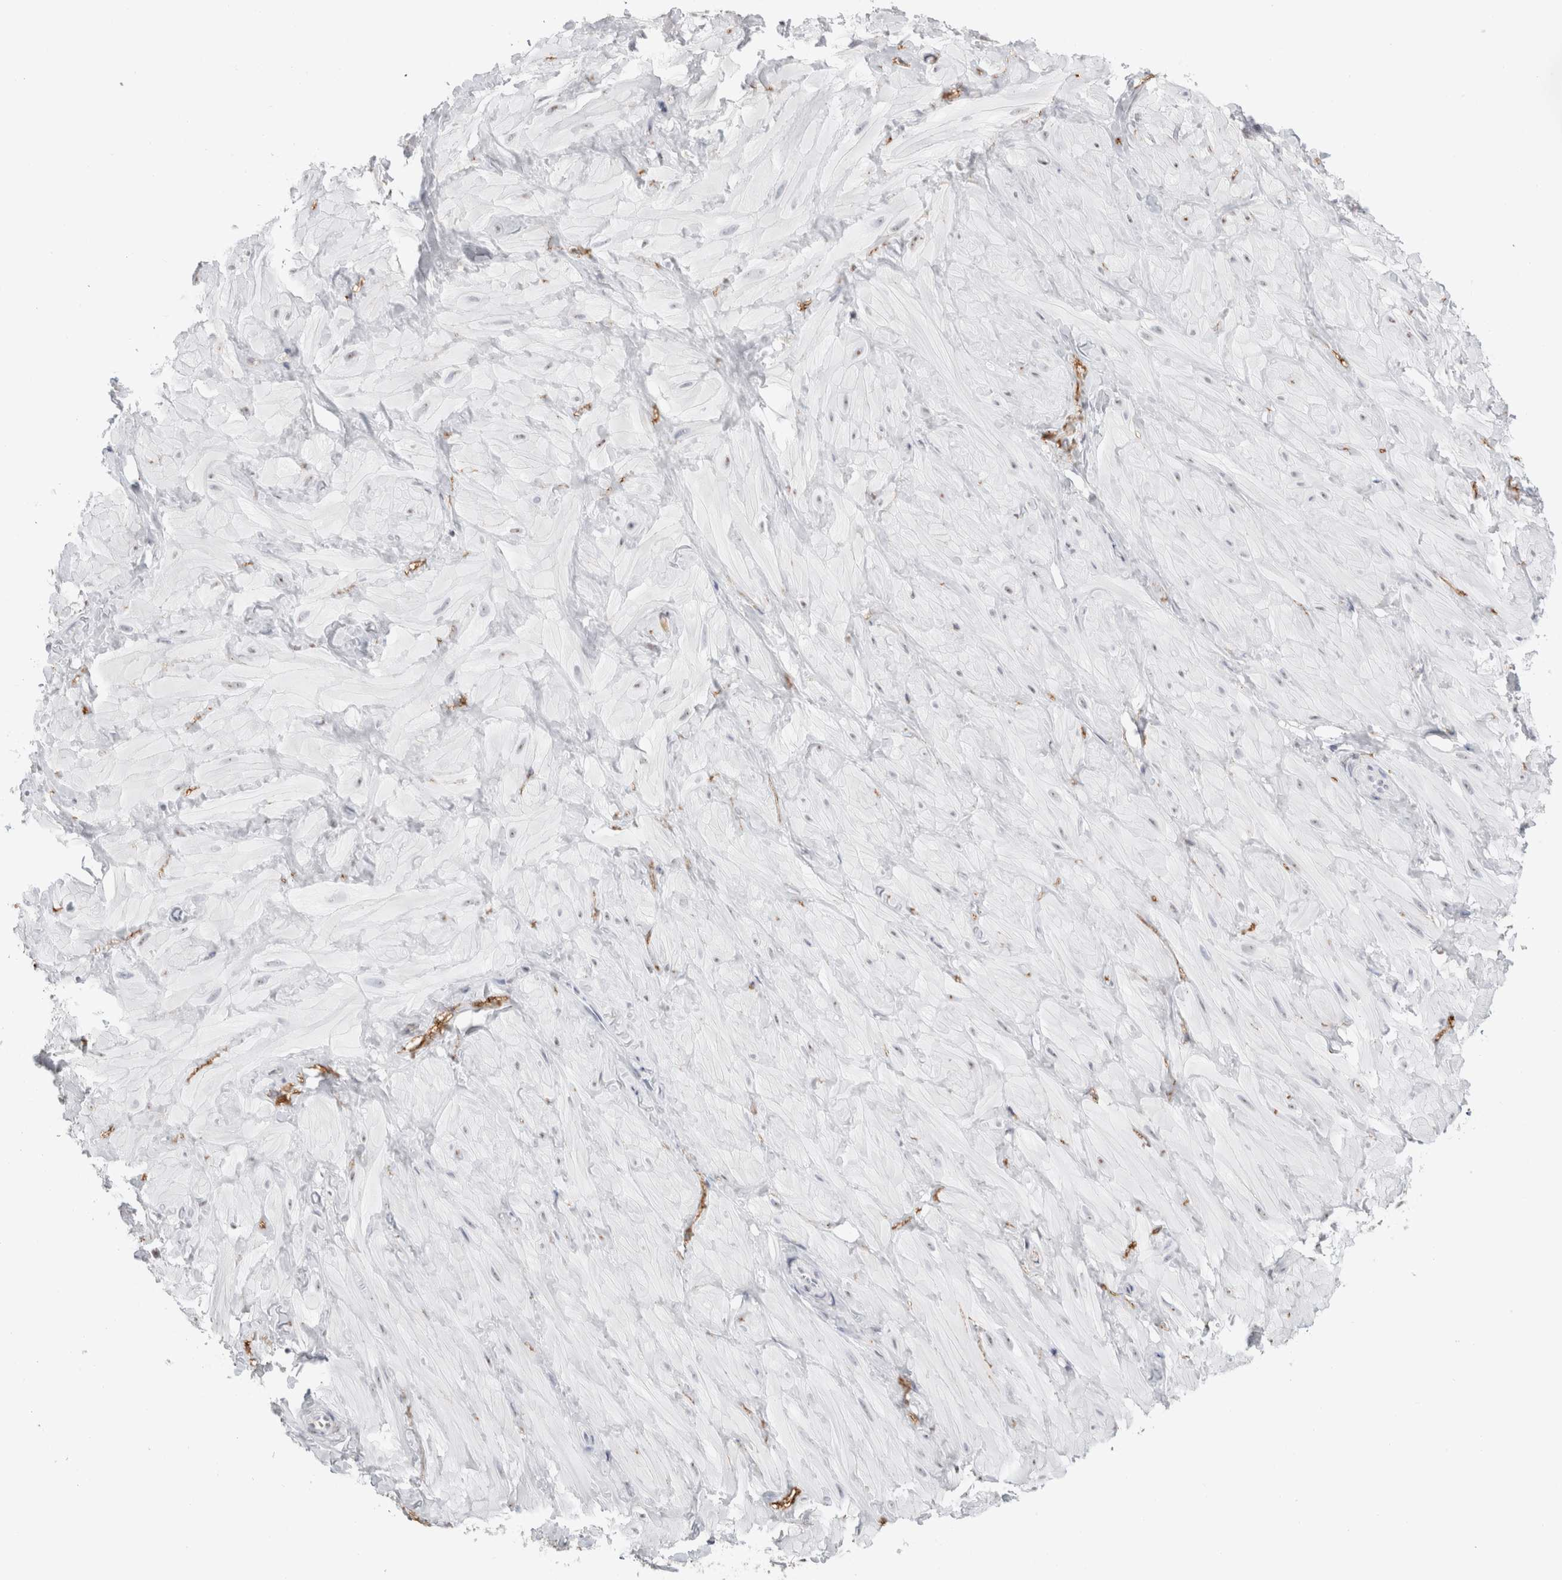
{"staining": {"intensity": "negative", "quantity": "none", "location": "none"}, "tissue": "adipose tissue", "cell_type": "Adipocytes", "image_type": "normal", "snomed": [{"axis": "morphology", "description": "Normal tissue, NOS"}, {"axis": "topography", "description": "Adipose tissue"}, {"axis": "topography", "description": "Vascular tissue"}, {"axis": "topography", "description": "Peripheral nerve tissue"}], "caption": "A high-resolution micrograph shows immunohistochemistry (IHC) staining of unremarkable adipose tissue, which shows no significant positivity in adipocytes.", "gene": "CADM3", "patient": {"sex": "male", "age": 25}}